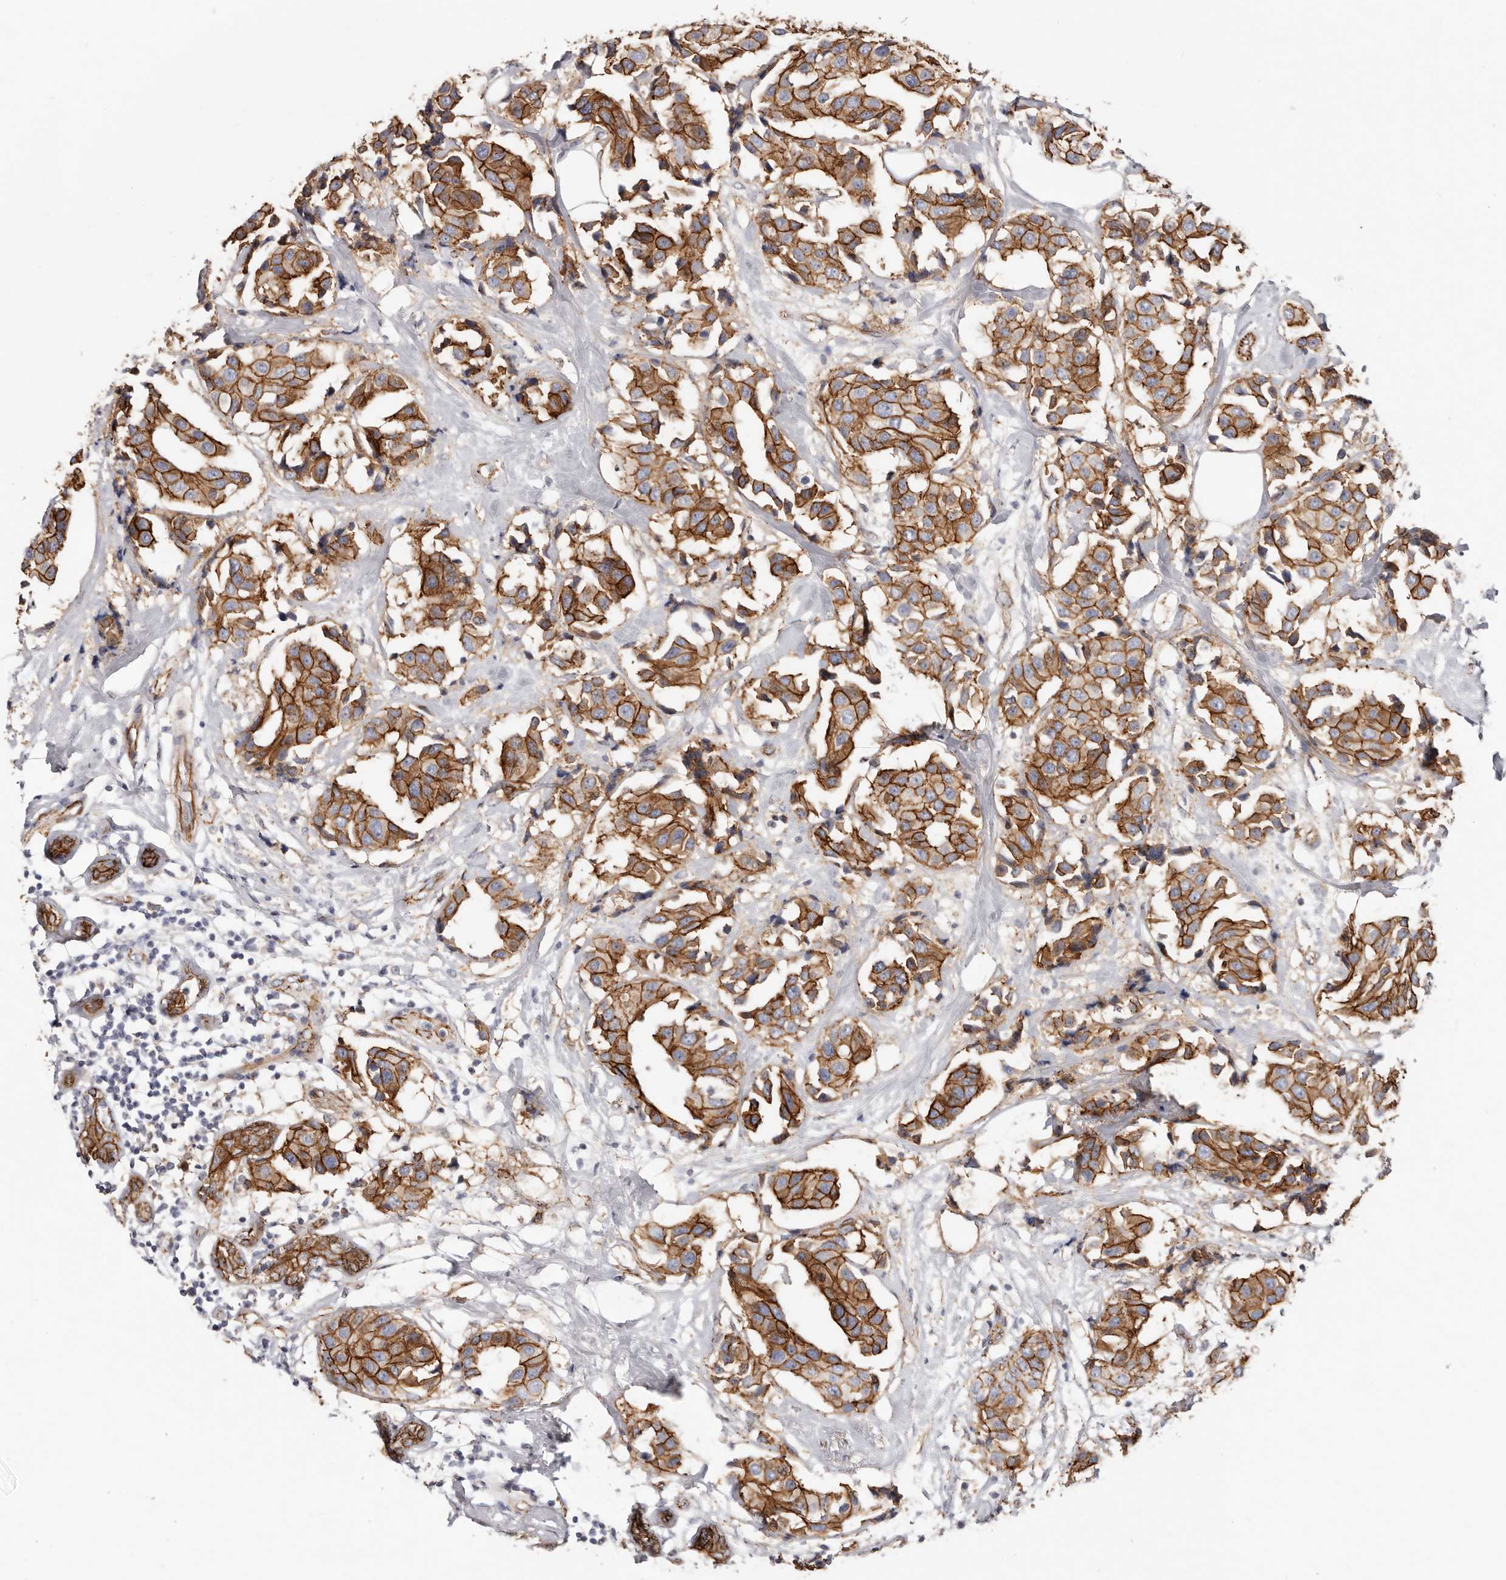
{"staining": {"intensity": "strong", "quantity": ">75%", "location": "cytoplasmic/membranous"}, "tissue": "breast cancer", "cell_type": "Tumor cells", "image_type": "cancer", "snomed": [{"axis": "morphology", "description": "Normal tissue, NOS"}, {"axis": "morphology", "description": "Duct carcinoma"}, {"axis": "topography", "description": "Breast"}], "caption": "Human breast invasive ductal carcinoma stained for a protein (brown) shows strong cytoplasmic/membranous positive staining in about >75% of tumor cells.", "gene": "CTNNB1", "patient": {"sex": "female", "age": 39}}